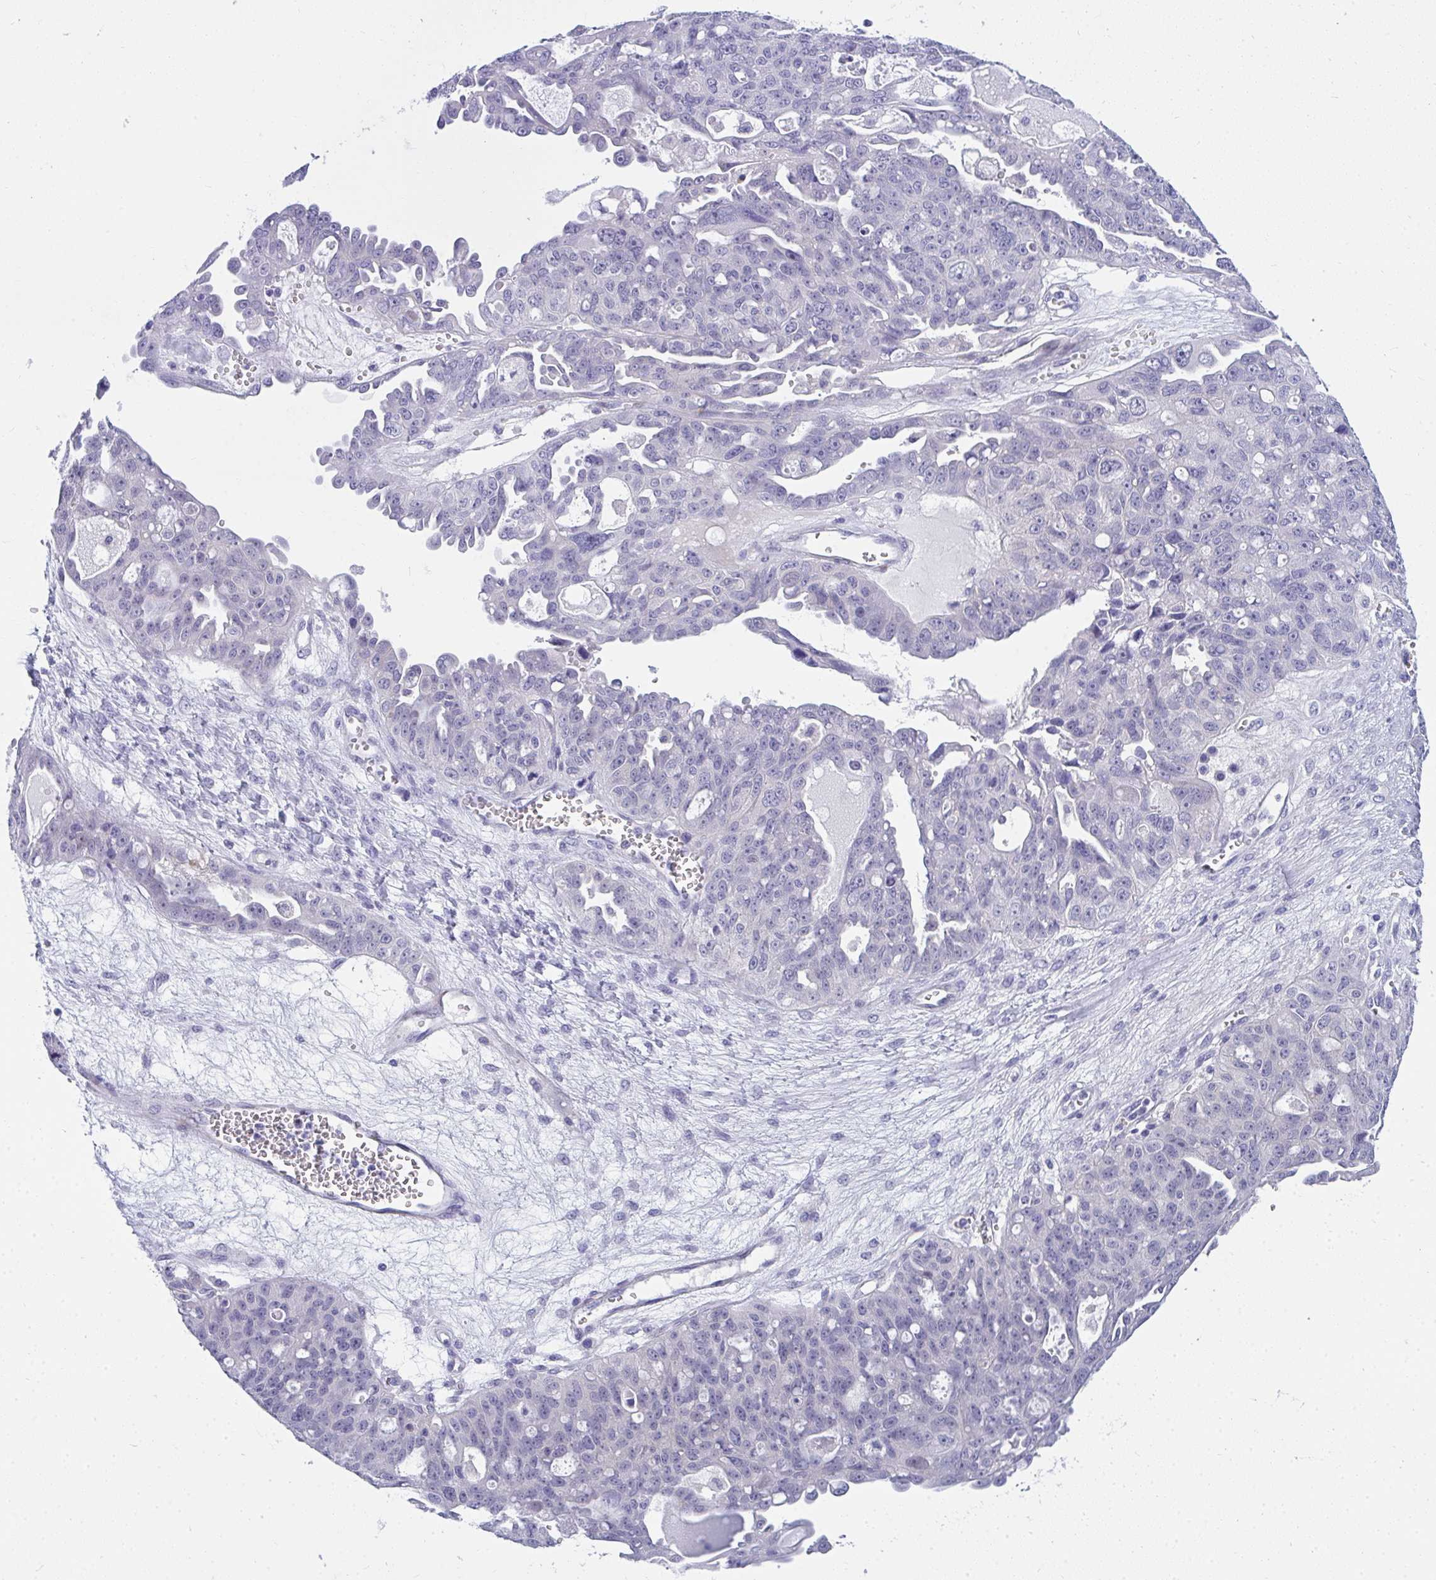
{"staining": {"intensity": "negative", "quantity": "none", "location": "none"}, "tissue": "ovarian cancer", "cell_type": "Tumor cells", "image_type": "cancer", "snomed": [{"axis": "morphology", "description": "Carcinoma, endometroid"}, {"axis": "topography", "description": "Ovary"}], "caption": "Immunohistochemical staining of human ovarian cancer (endometroid carcinoma) shows no significant staining in tumor cells.", "gene": "TSBP1", "patient": {"sex": "female", "age": 70}}